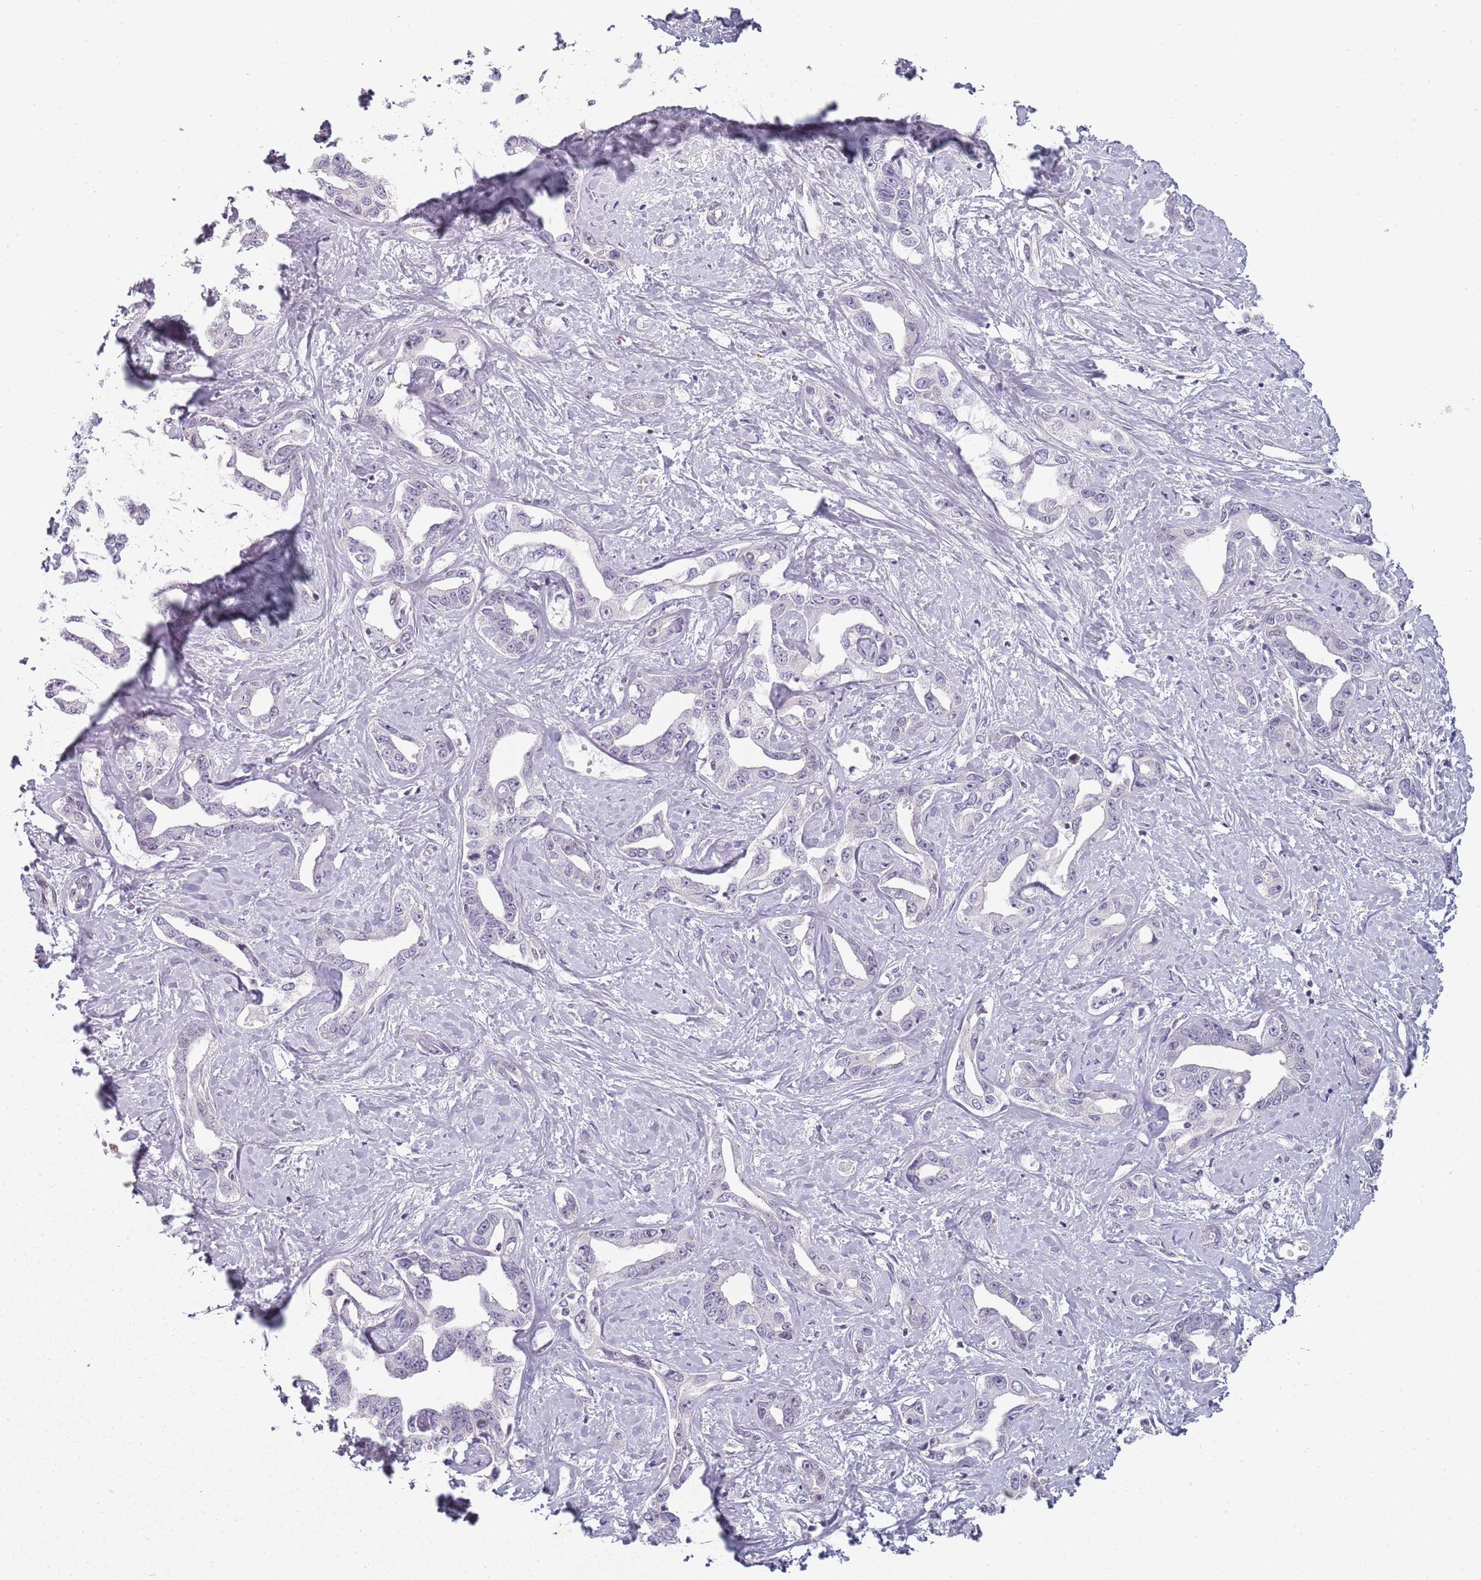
{"staining": {"intensity": "negative", "quantity": "none", "location": "none"}, "tissue": "liver cancer", "cell_type": "Tumor cells", "image_type": "cancer", "snomed": [{"axis": "morphology", "description": "Cholangiocarcinoma"}, {"axis": "topography", "description": "Liver"}], "caption": "Liver cholangiocarcinoma was stained to show a protein in brown. There is no significant expression in tumor cells.", "gene": "CC2D2B", "patient": {"sex": "male", "age": 59}}